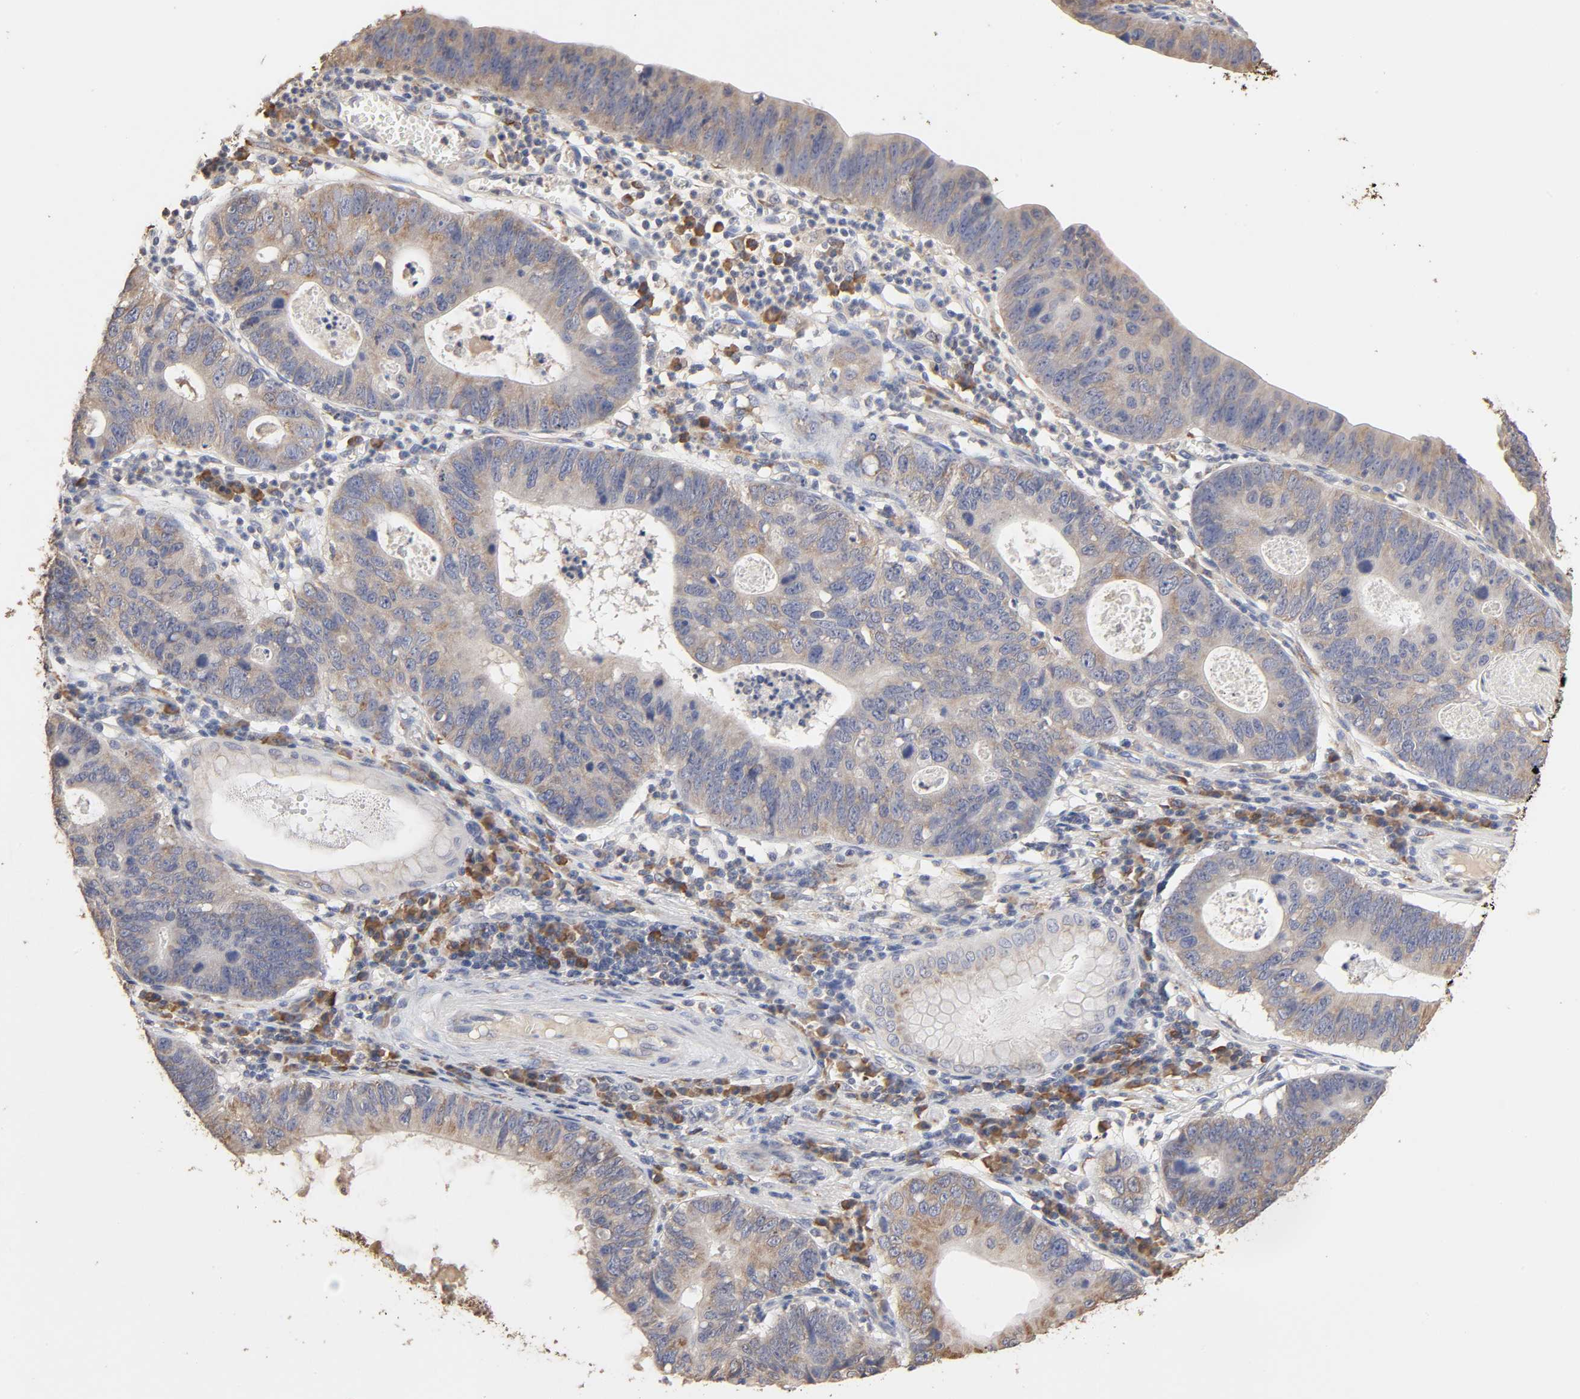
{"staining": {"intensity": "weak", "quantity": ">75%", "location": "cytoplasmic/membranous"}, "tissue": "stomach cancer", "cell_type": "Tumor cells", "image_type": "cancer", "snomed": [{"axis": "morphology", "description": "Adenocarcinoma, NOS"}, {"axis": "topography", "description": "Stomach"}], "caption": "Stomach cancer stained with immunohistochemistry reveals weak cytoplasmic/membranous expression in about >75% of tumor cells.", "gene": "EIF4G2", "patient": {"sex": "male", "age": 59}}